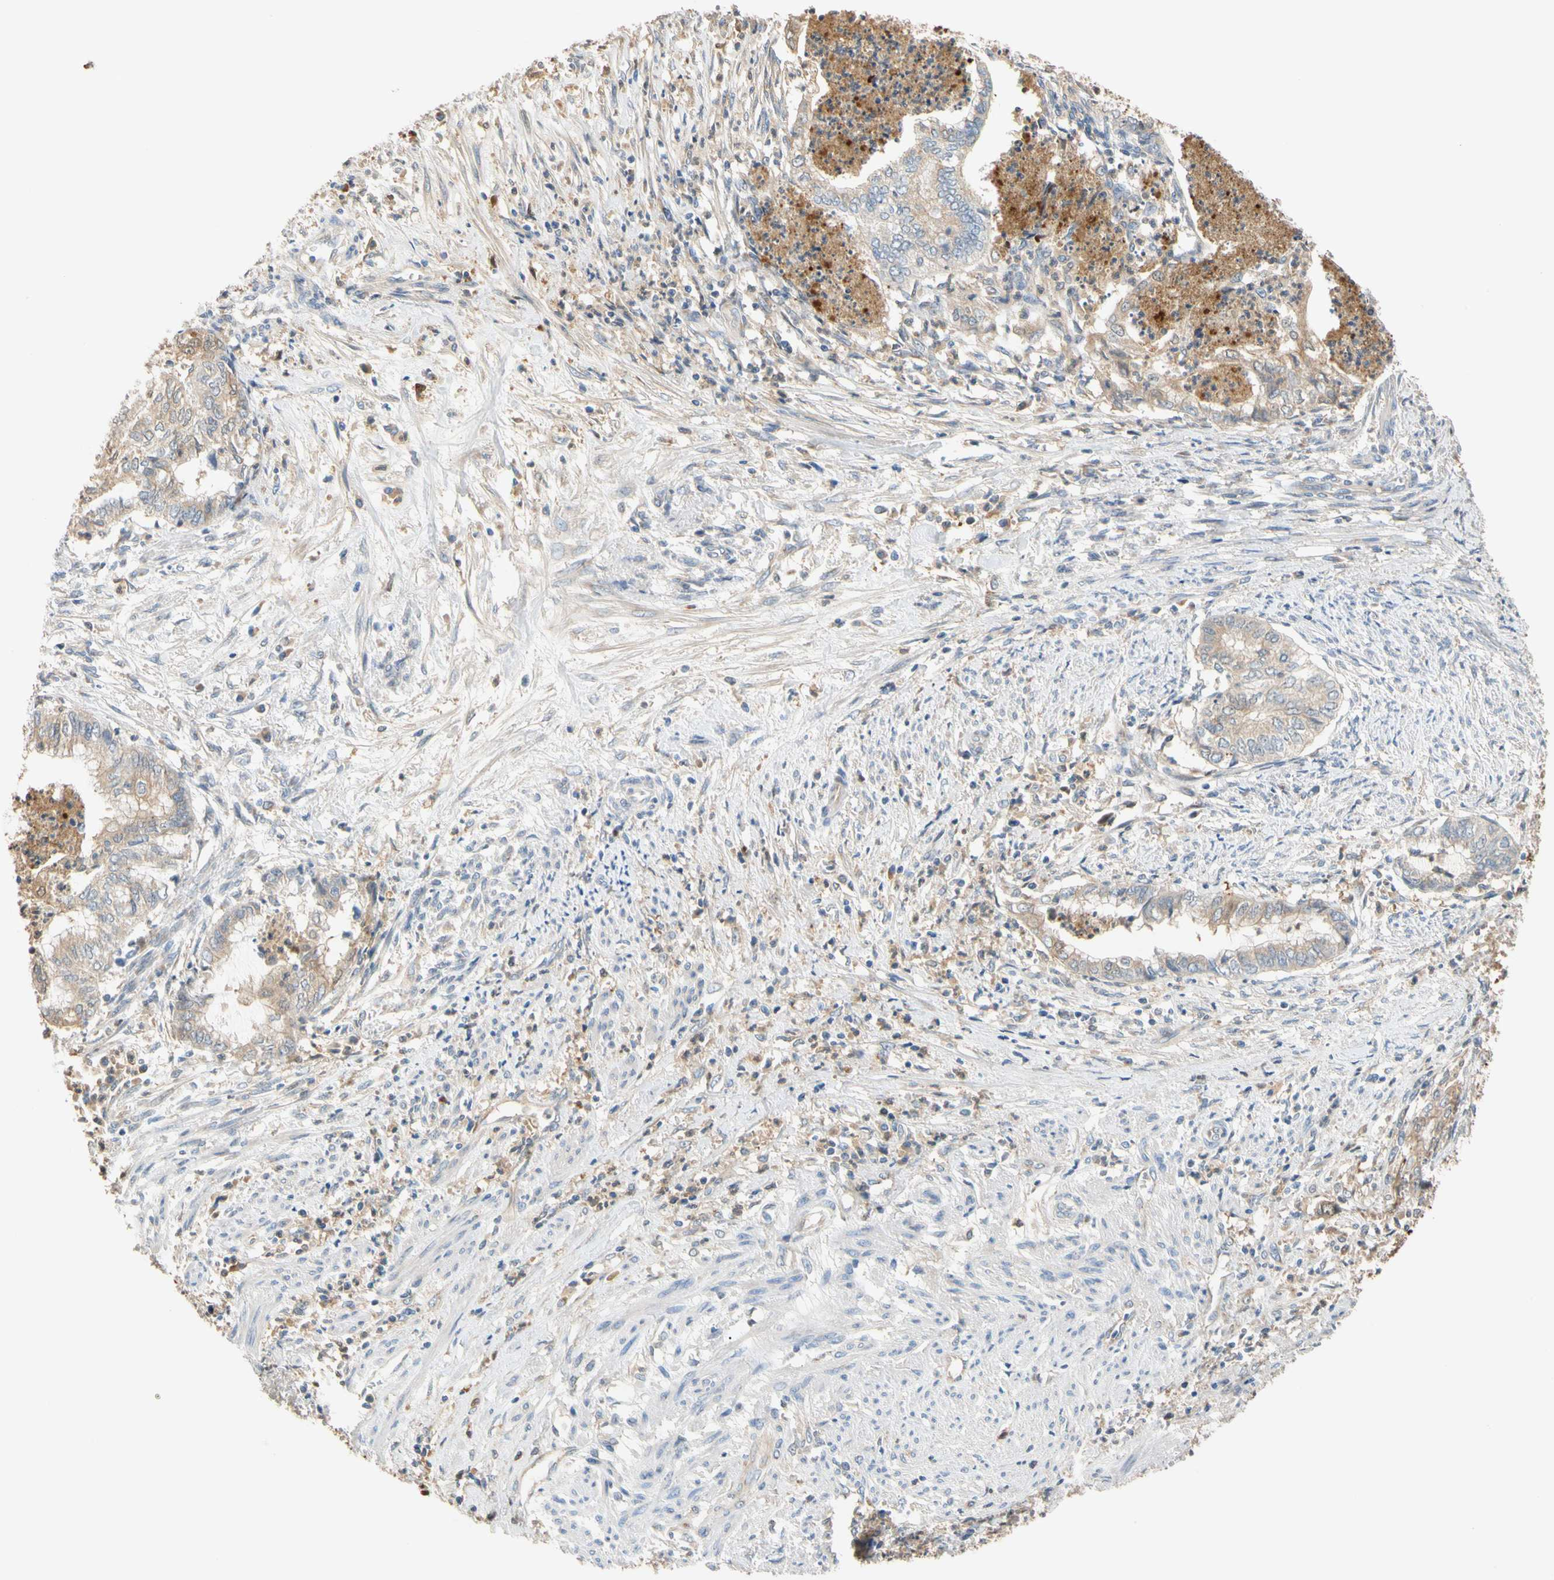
{"staining": {"intensity": "weak", "quantity": ">75%", "location": "cytoplasmic/membranous"}, "tissue": "endometrial cancer", "cell_type": "Tumor cells", "image_type": "cancer", "snomed": [{"axis": "morphology", "description": "Necrosis, NOS"}, {"axis": "morphology", "description": "Adenocarcinoma, NOS"}, {"axis": "topography", "description": "Endometrium"}], "caption": "Human endometrial cancer (adenocarcinoma) stained for a protein (brown) exhibits weak cytoplasmic/membranous positive expression in approximately >75% of tumor cells.", "gene": "GPSM2", "patient": {"sex": "female", "age": 79}}